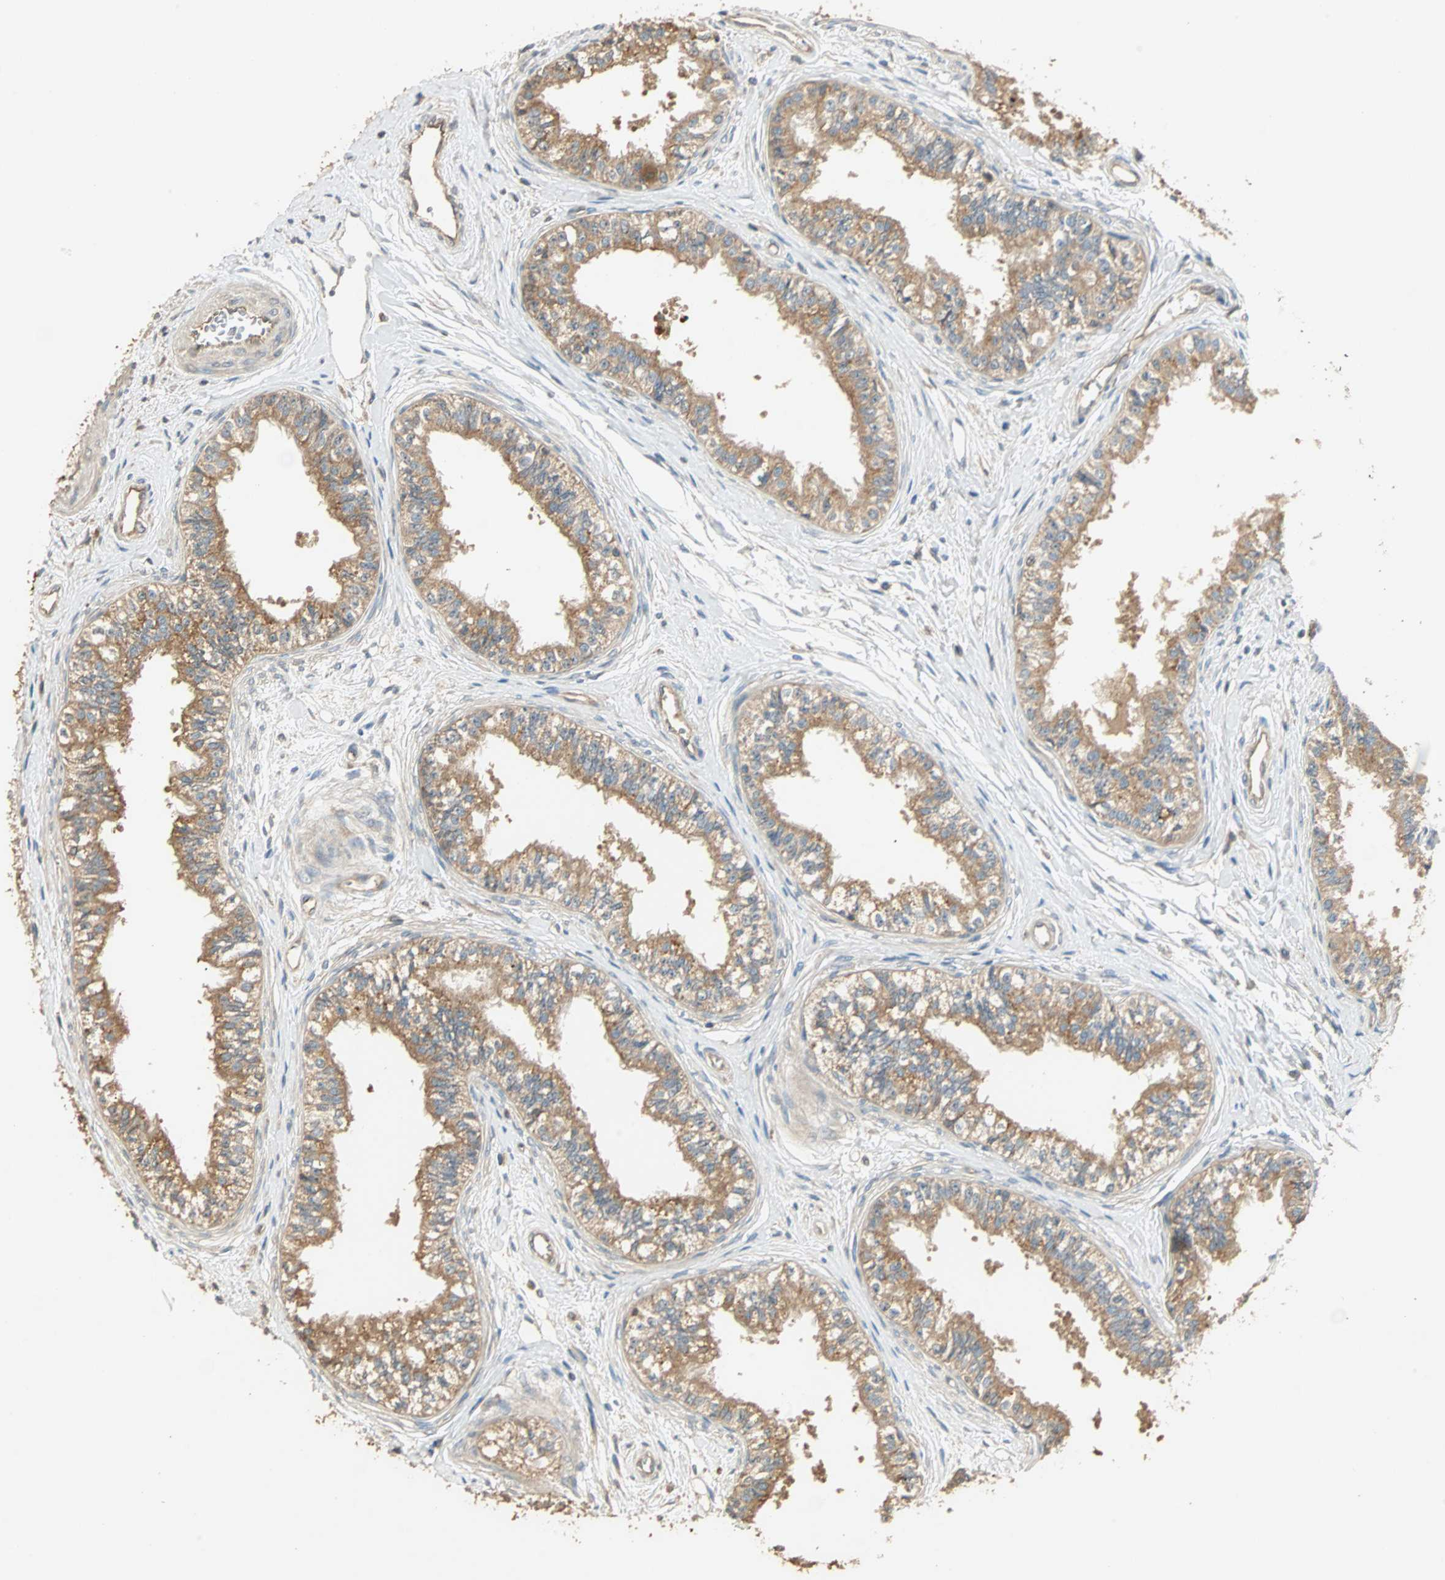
{"staining": {"intensity": "moderate", "quantity": ">75%", "location": "cytoplasmic/membranous"}, "tissue": "epididymis", "cell_type": "Glandular cells", "image_type": "normal", "snomed": [{"axis": "morphology", "description": "Normal tissue, NOS"}, {"axis": "morphology", "description": "Adenocarcinoma, metastatic, NOS"}, {"axis": "topography", "description": "Testis"}, {"axis": "topography", "description": "Epididymis"}], "caption": "Moderate cytoplasmic/membranous protein positivity is seen in approximately >75% of glandular cells in epididymis. (DAB (3,3'-diaminobenzidine) IHC with brightfield microscopy, high magnification).", "gene": "GALK1", "patient": {"sex": "male", "age": 26}}